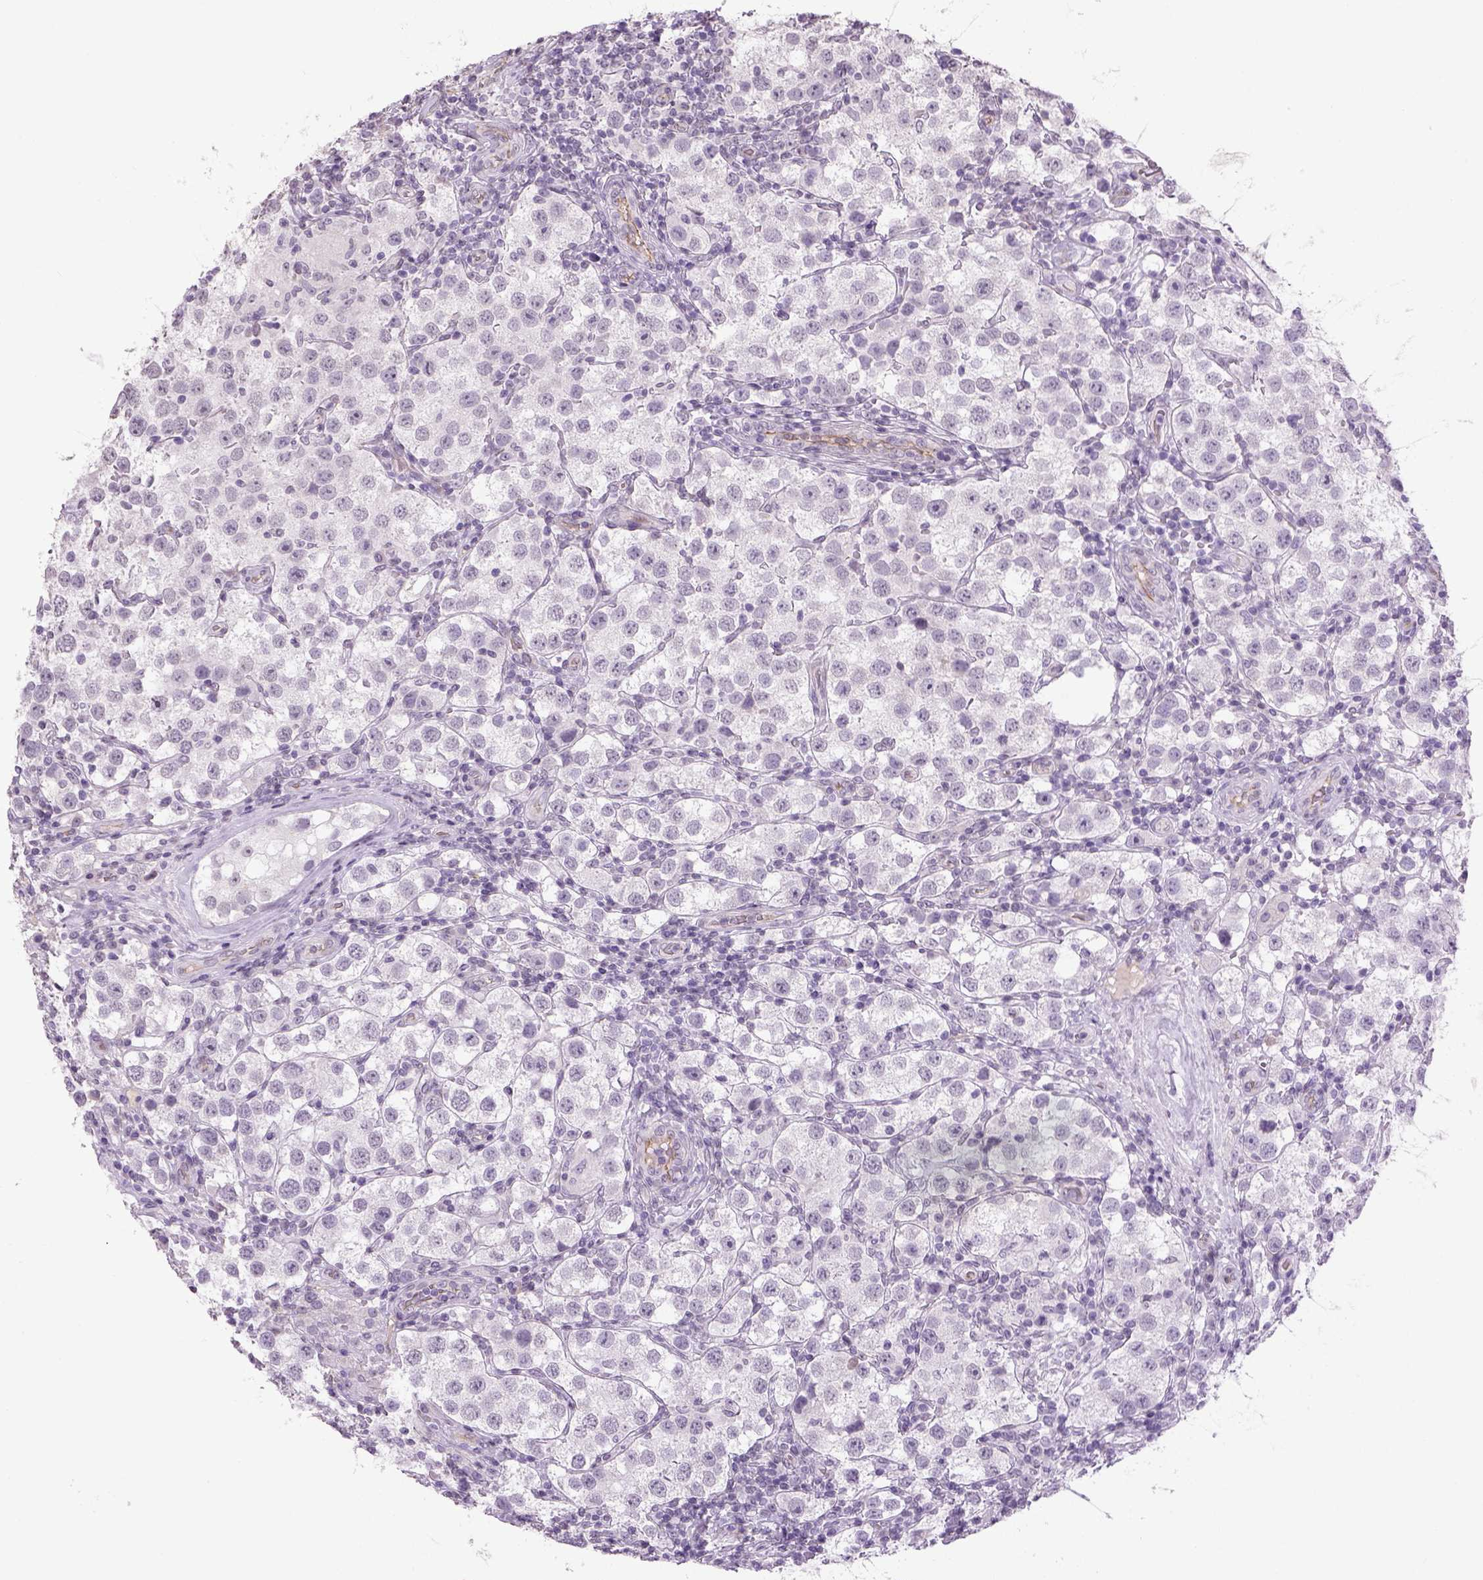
{"staining": {"intensity": "negative", "quantity": "none", "location": "none"}, "tissue": "testis cancer", "cell_type": "Tumor cells", "image_type": "cancer", "snomed": [{"axis": "morphology", "description": "Seminoma, NOS"}, {"axis": "topography", "description": "Testis"}], "caption": "This photomicrograph is of seminoma (testis) stained with immunohistochemistry to label a protein in brown with the nuclei are counter-stained blue. There is no staining in tumor cells.", "gene": "PRRT1", "patient": {"sex": "male", "age": 37}}